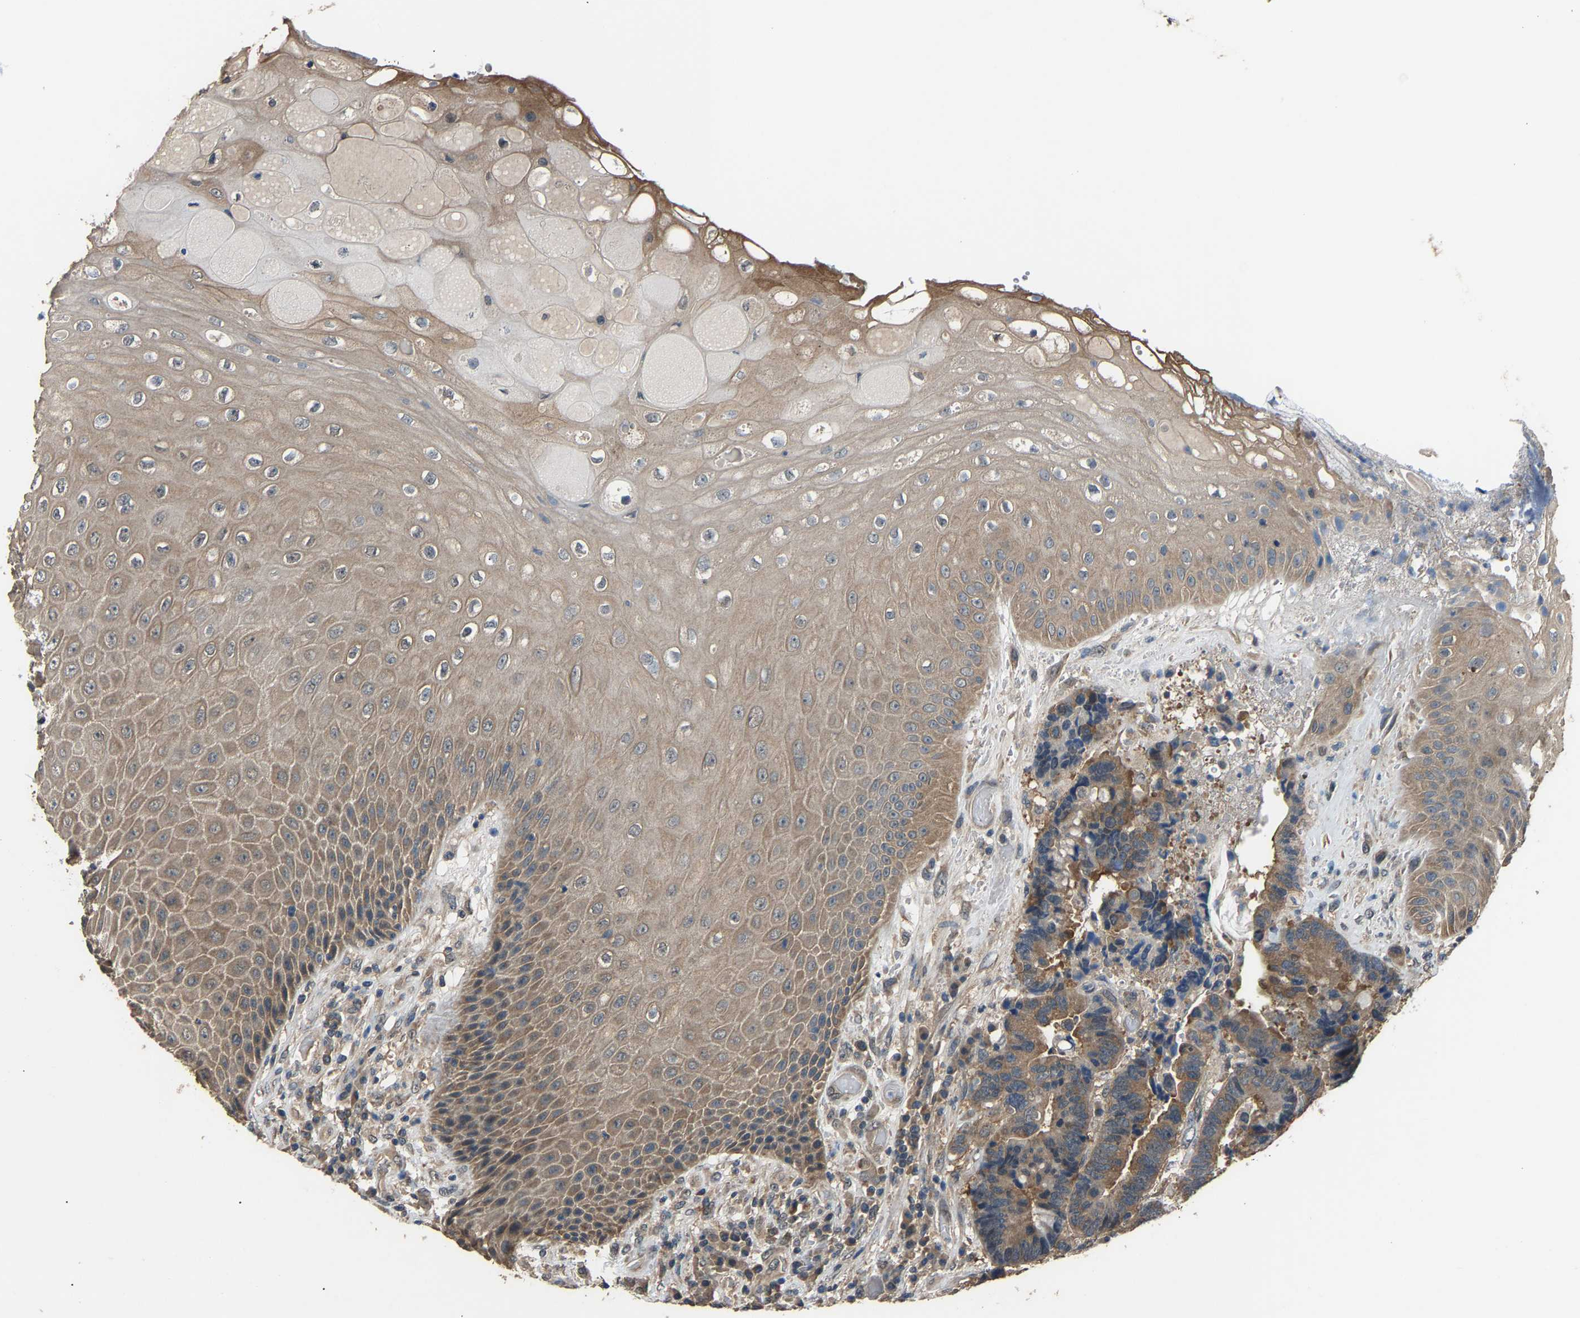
{"staining": {"intensity": "weak", "quantity": ">75%", "location": "cytoplasmic/membranous"}, "tissue": "colorectal cancer", "cell_type": "Tumor cells", "image_type": "cancer", "snomed": [{"axis": "morphology", "description": "Adenocarcinoma, NOS"}, {"axis": "topography", "description": "Rectum"}, {"axis": "topography", "description": "Anal"}], "caption": "Protein analysis of colorectal adenocarcinoma tissue reveals weak cytoplasmic/membranous positivity in about >75% of tumor cells.", "gene": "ABCC9", "patient": {"sex": "female", "age": 89}}